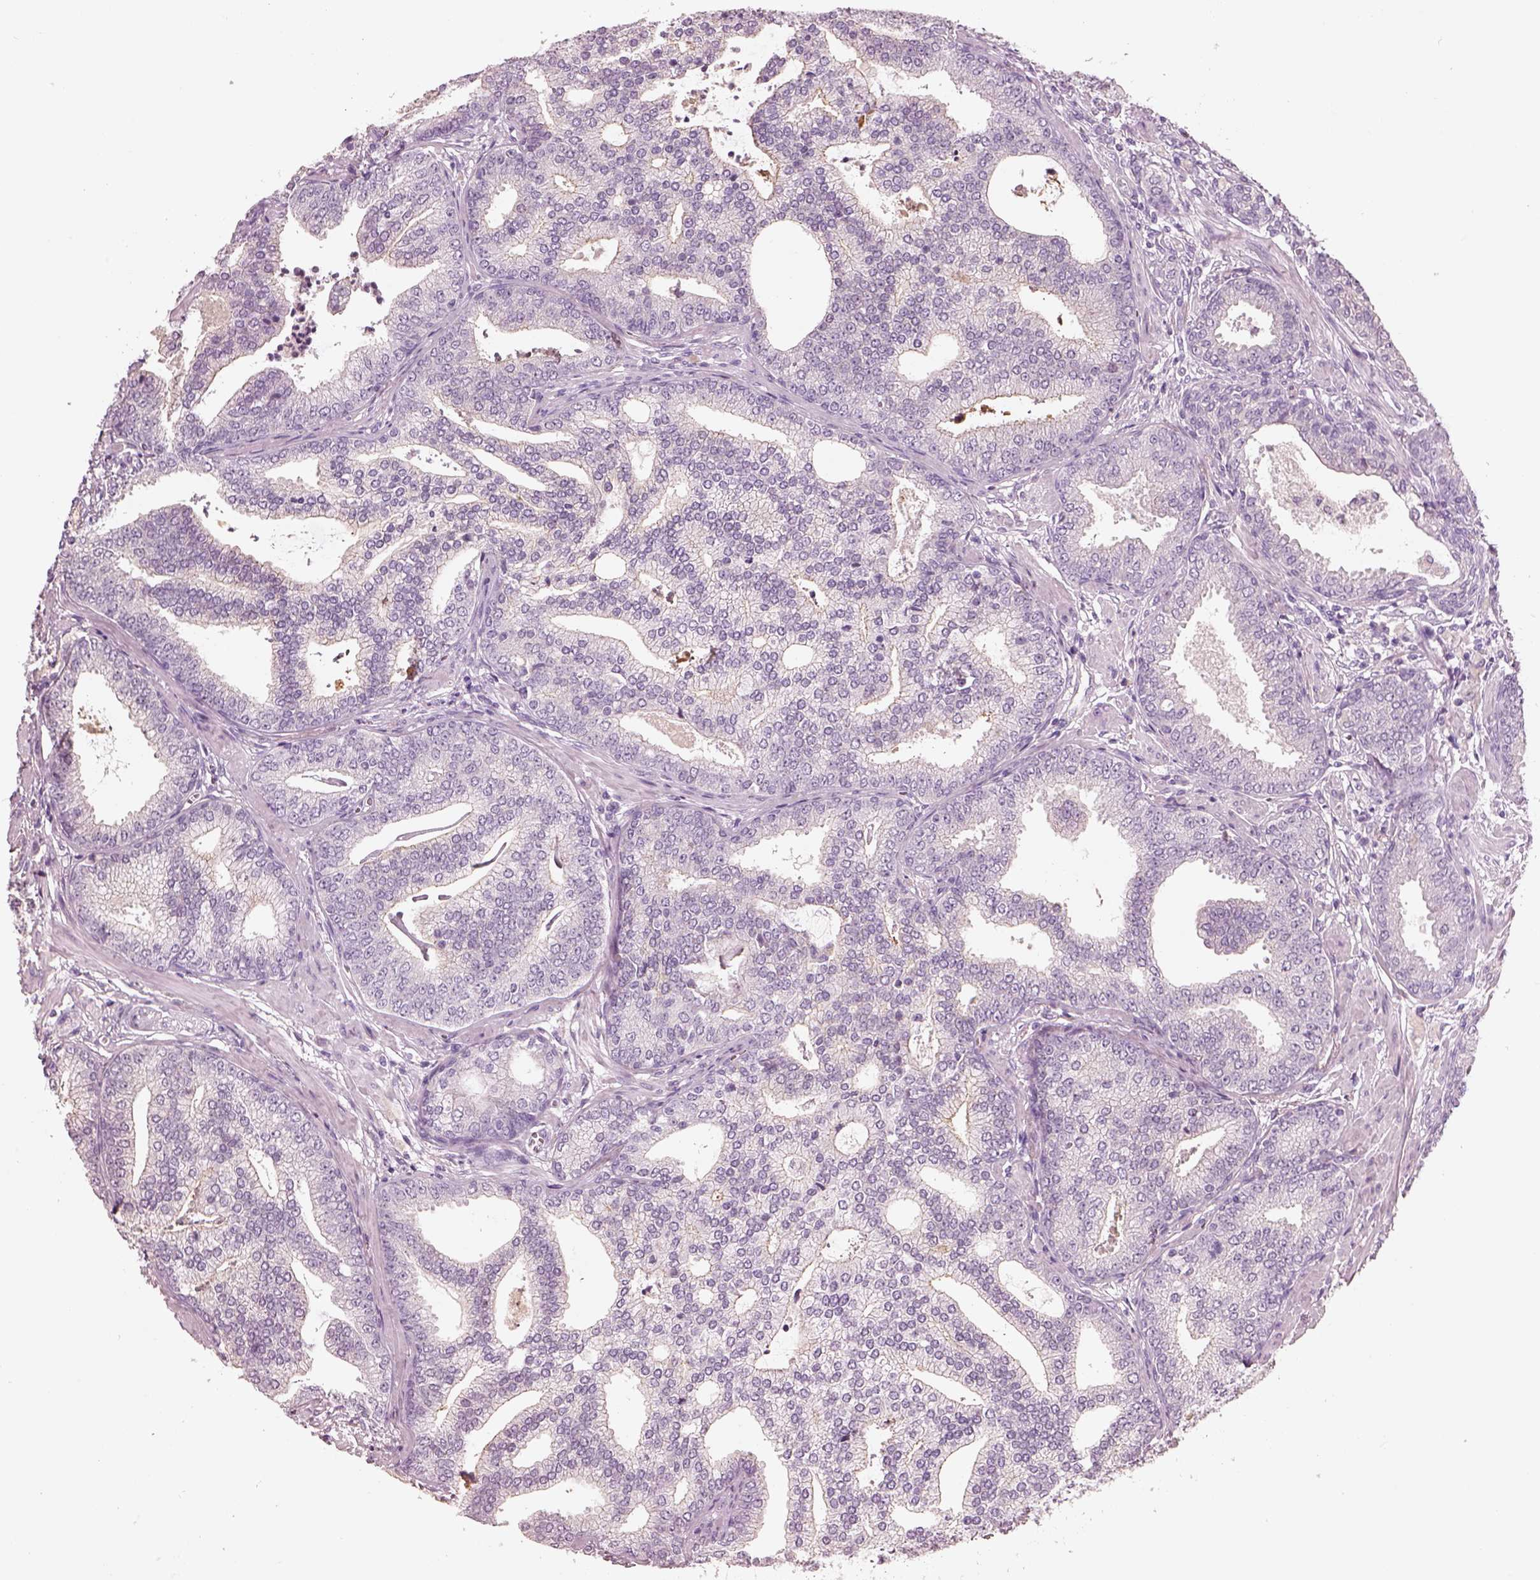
{"staining": {"intensity": "negative", "quantity": "none", "location": "none"}, "tissue": "prostate cancer", "cell_type": "Tumor cells", "image_type": "cancer", "snomed": [{"axis": "morphology", "description": "Adenocarcinoma, NOS"}, {"axis": "topography", "description": "Prostate"}], "caption": "This is an immunohistochemistry (IHC) image of prostate cancer. There is no staining in tumor cells.", "gene": "IGLL1", "patient": {"sex": "male", "age": 64}}